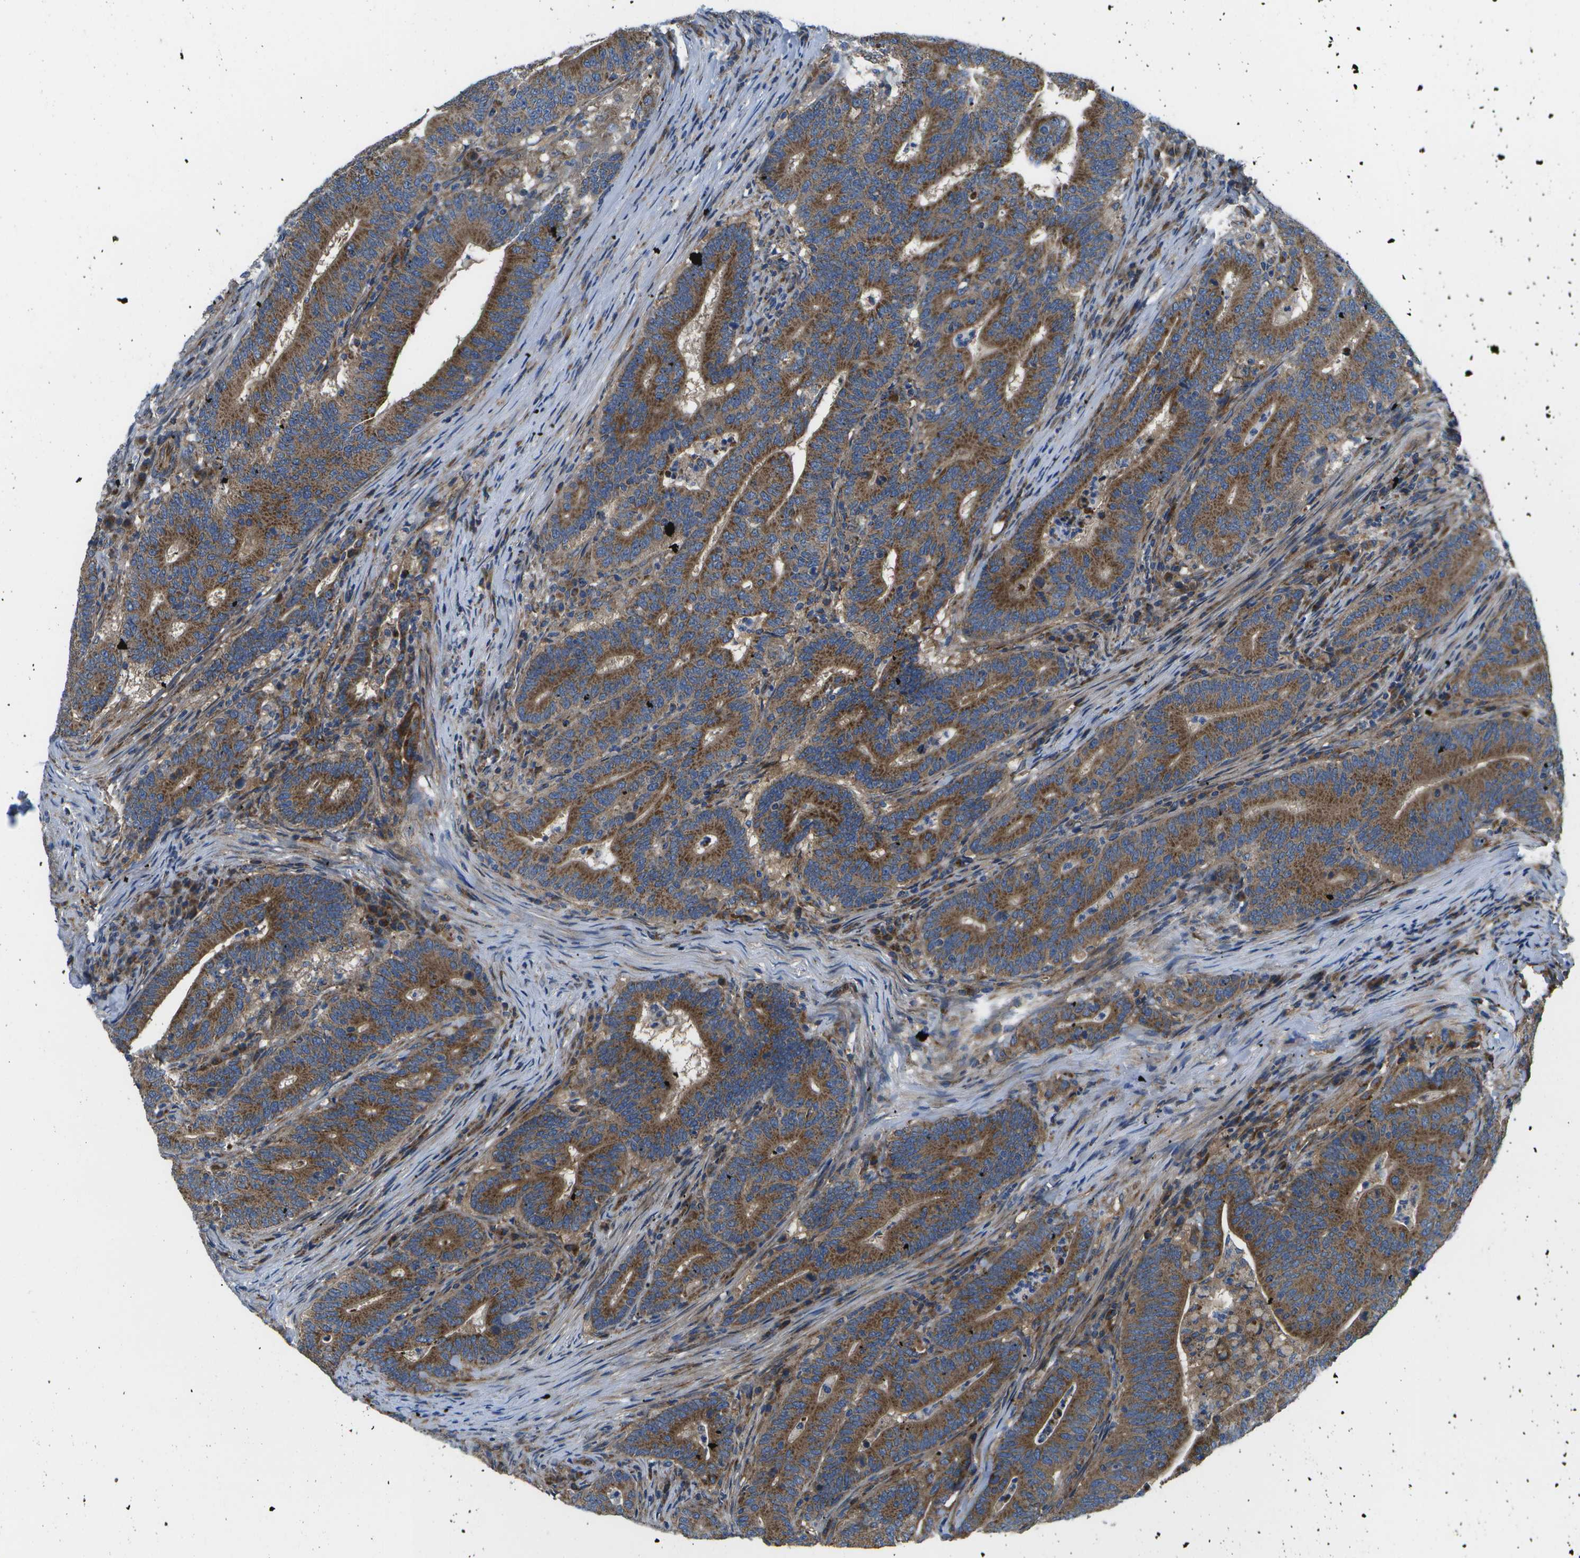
{"staining": {"intensity": "strong", "quantity": ">75%", "location": "cytoplasmic/membranous"}, "tissue": "colorectal cancer", "cell_type": "Tumor cells", "image_type": "cancer", "snomed": [{"axis": "morphology", "description": "Normal tissue, NOS"}, {"axis": "morphology", "description": "Adenocarcinoma, NOS"}, {"axis": "topography", "description": "Colon"}], "caption": "Colorectal cancer (adenocarcinoma) tissue reveals strong cytoplasmic/membranous positivity in about >75% of tumor cells The protein is shown in brown color, while the nuclei are stained blue.", "gene": "MVK", "patient": {"sex": "female", "age": 66}}